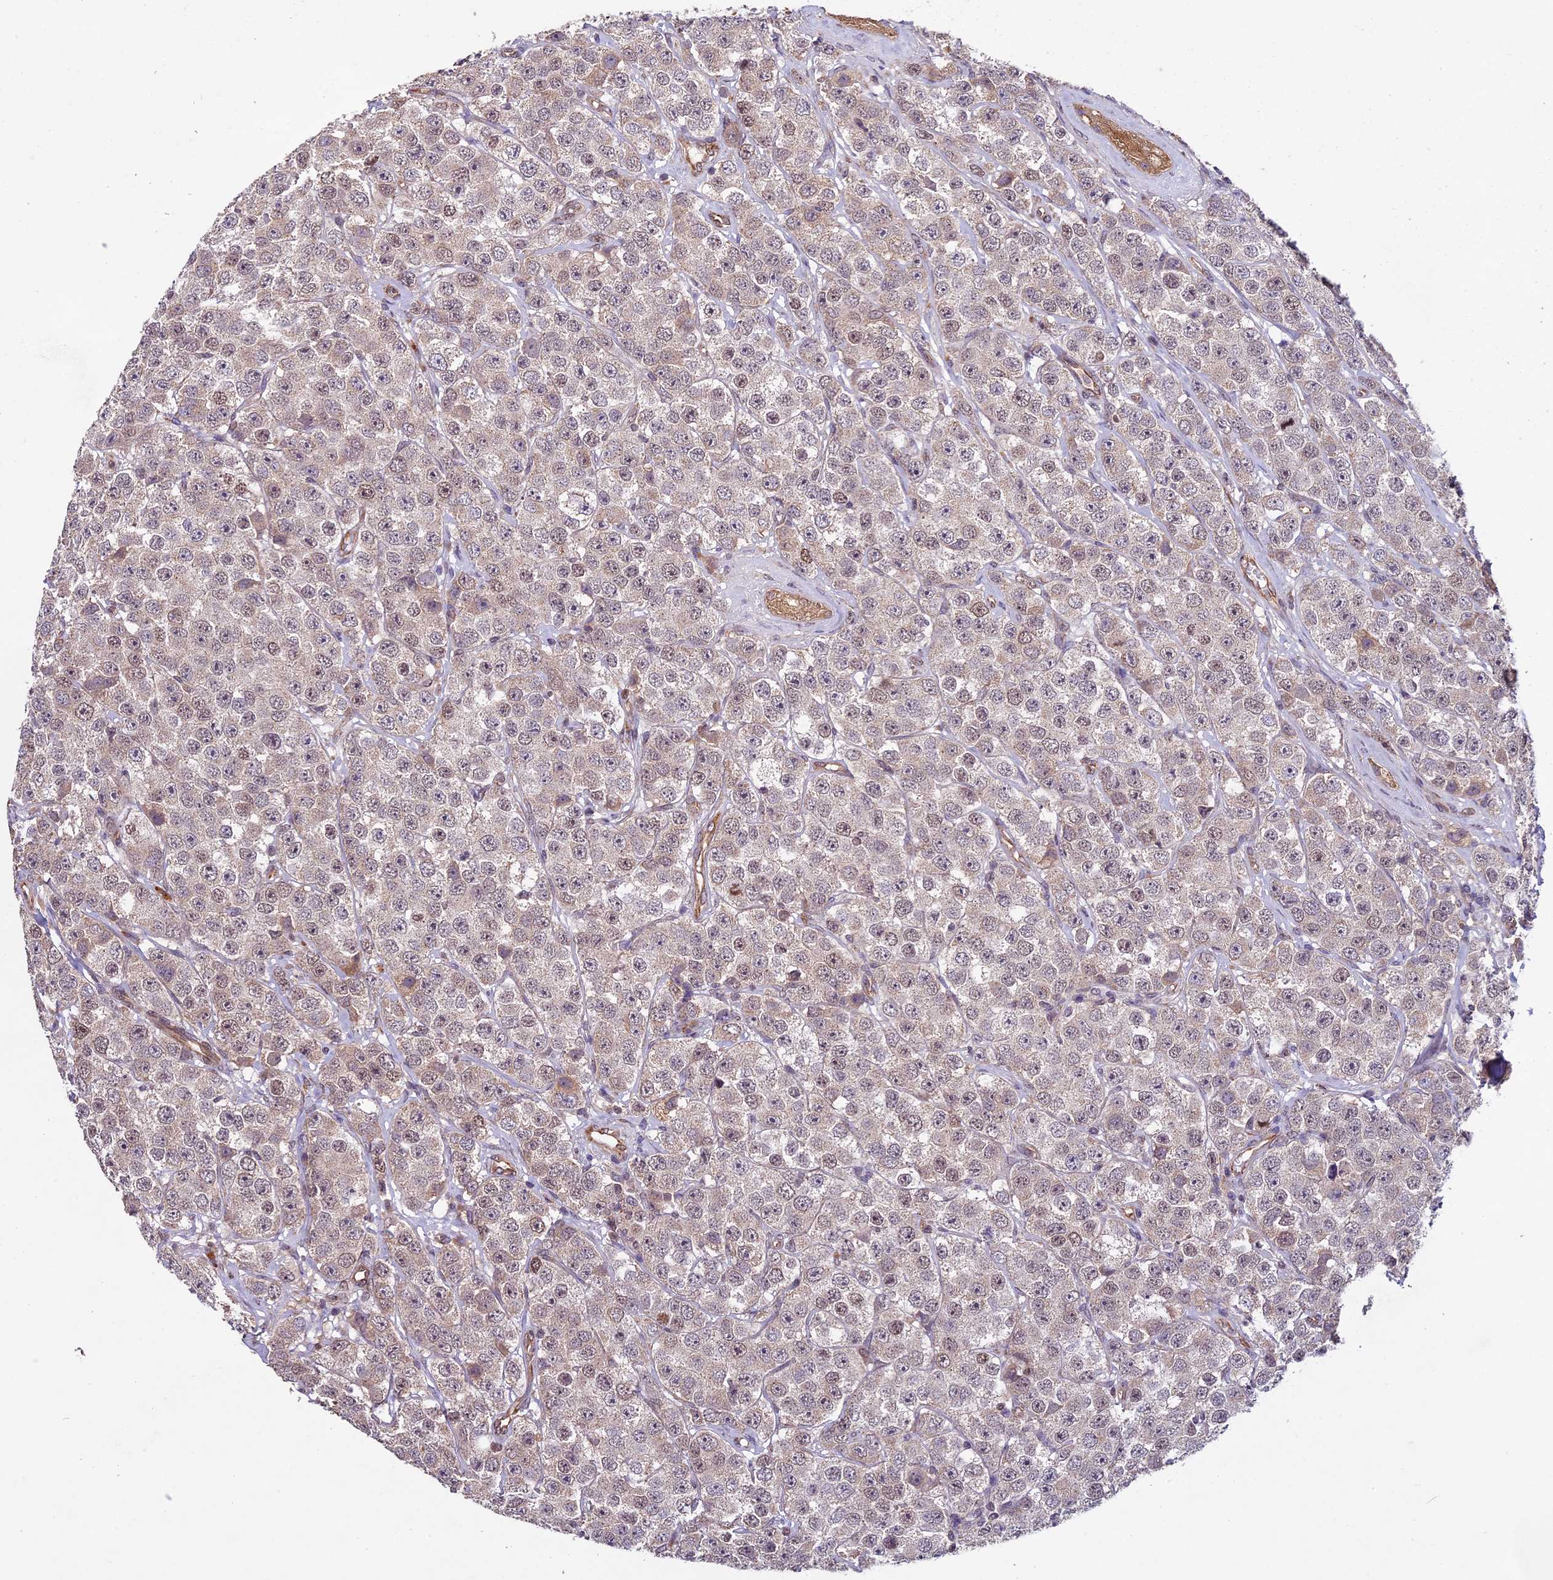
{"staining": {"intensity": "weak", "quantity": "25%-75%", "location": "nuclear"}, "tissue": "testis cancer", "cell_type": "Tumor cells", "image_type": "cancer", "snomed": [{"axis": "morphology", "description": "Seminoma, NOS"}, {"axis": "topography", "description": "Testis"}], "caption": "Weak nuclear staining for a protein is identified in about 25%-75% of tumor cells of testis seminoma using immunohistochemistry.", "gene": "C3orf70", "patient": {"sex": "male", "age": 28}}